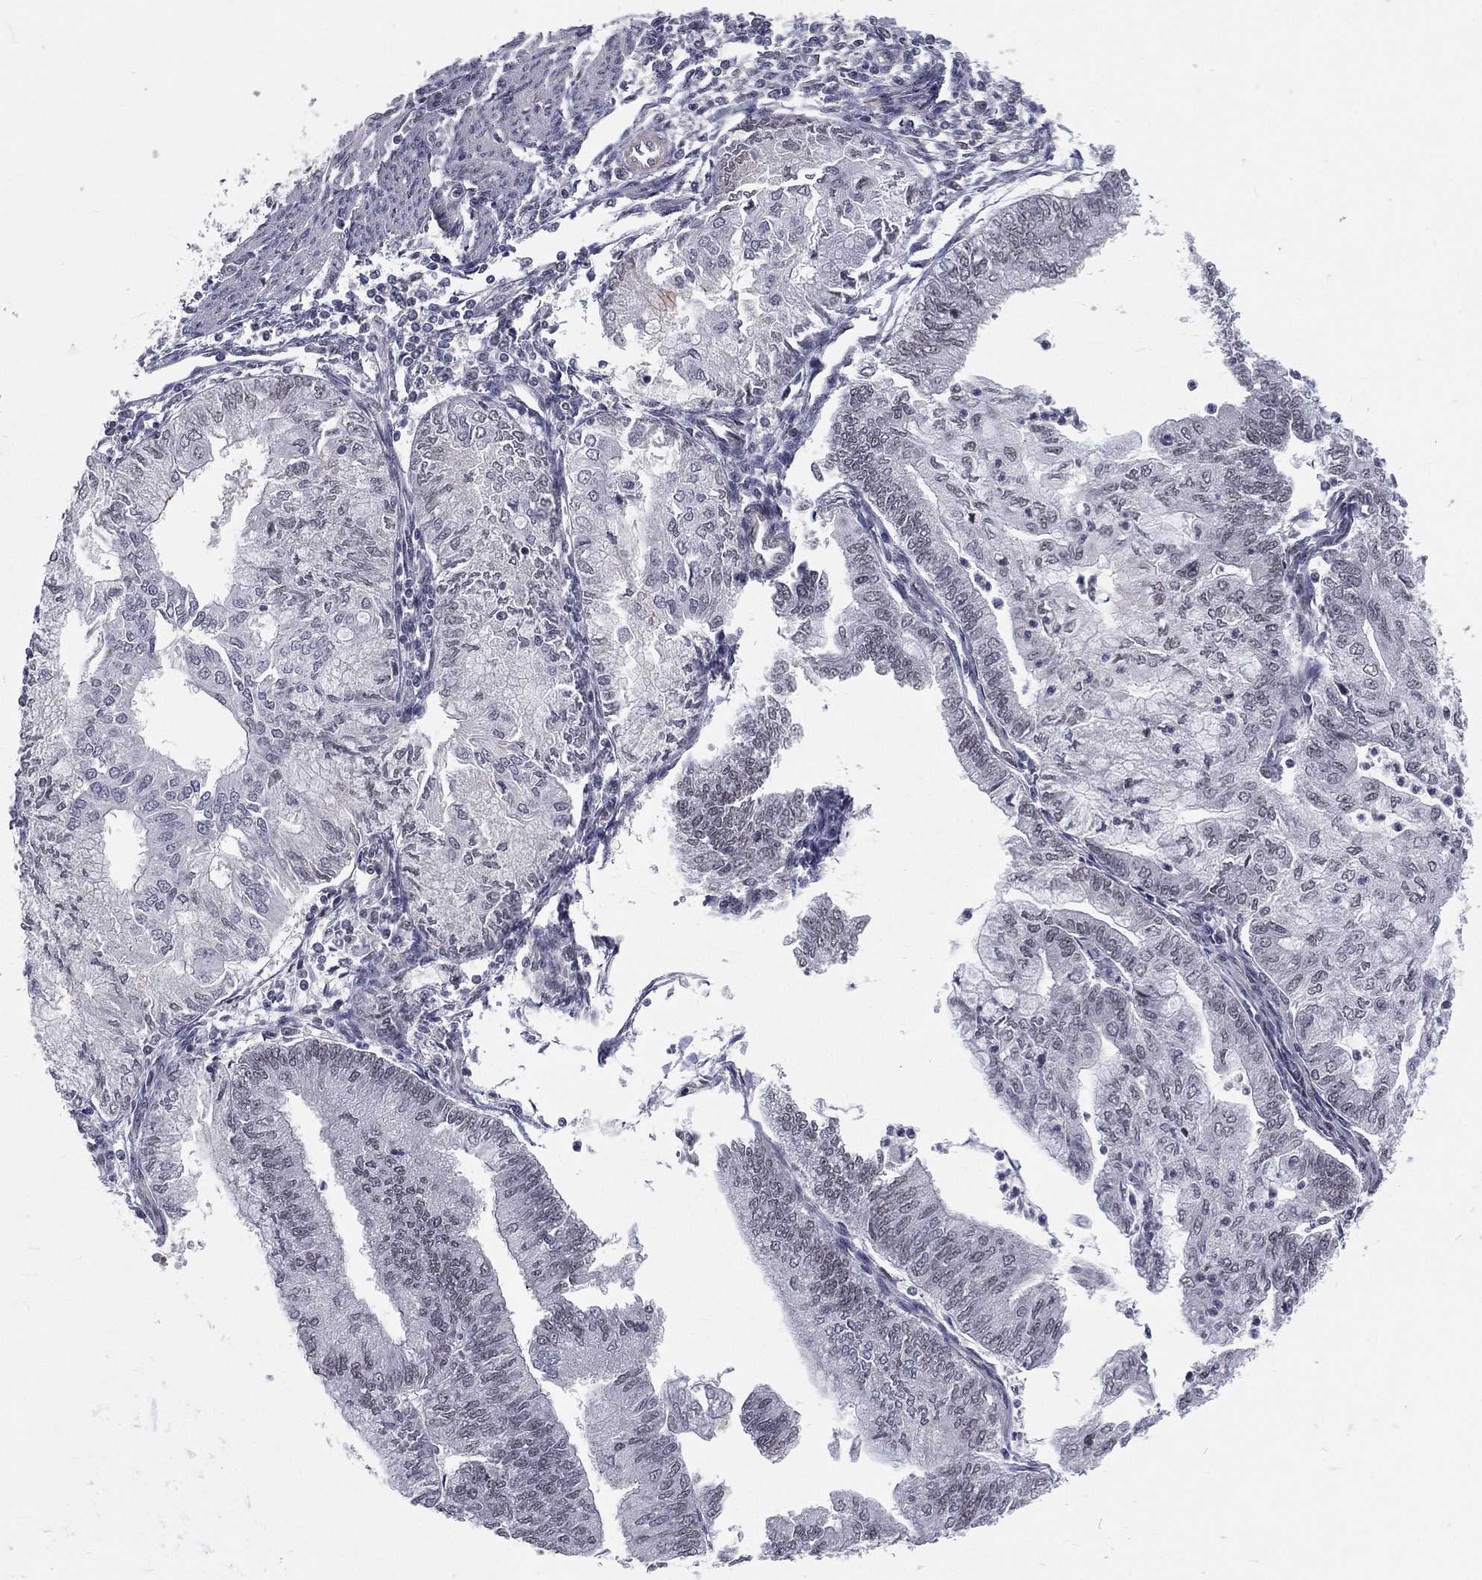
{"staining": {"intensity": "negative", "quantity": "none", "location": "none"}, "tissue": "endometrial cancer", "cell_type": "Tumor cells", "image_type": "cancer", "snomed": [{"axis": "morphology", "description": "Adenocarcinoma, NOS"}, {"axis": "topography", "description": "Endometrium"}], "caption": "Immunohistochemistry (IHC) histopathology image of endometrial adenocarcinoma stained for a protein (brown), which shows no positivity in tumor cells.", "gene": "MORC2", "patient": {"sex": "female", "age": 59}}